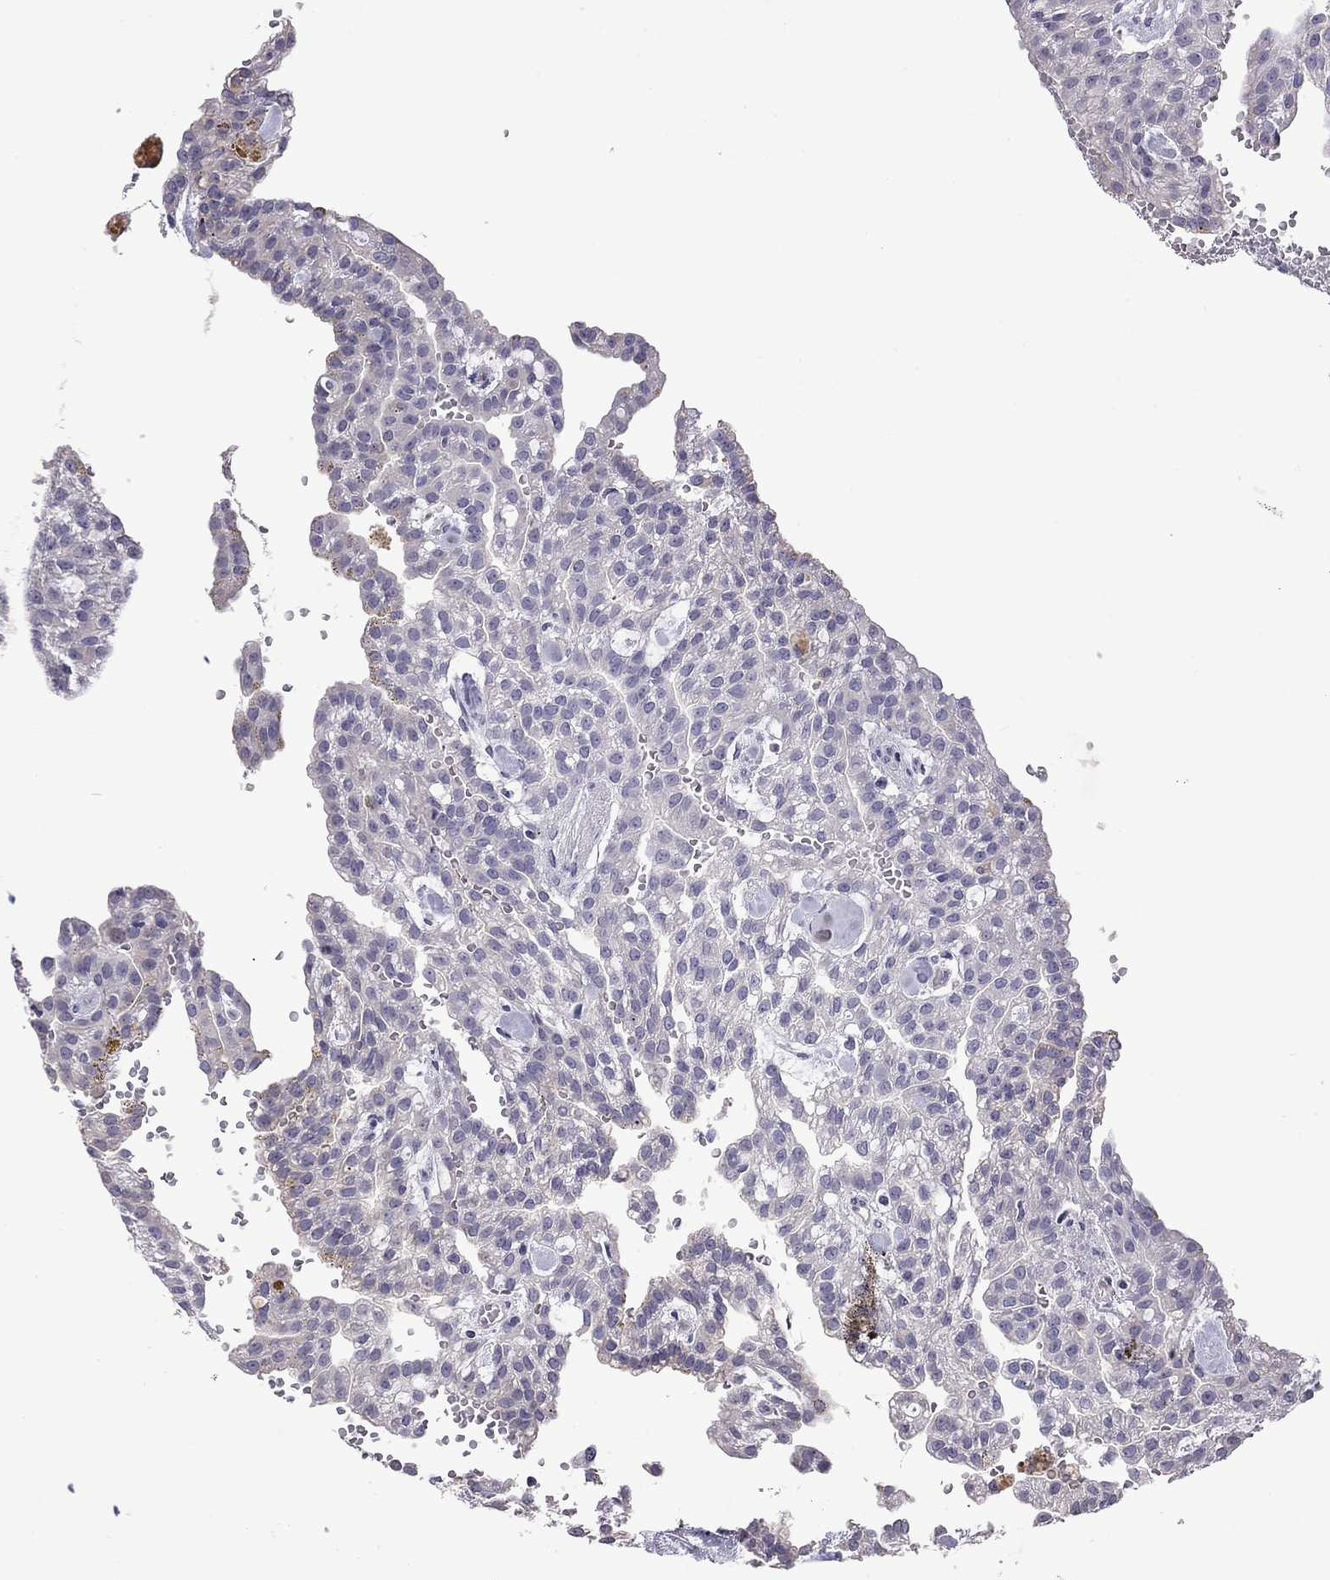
{"staining": {"intensity": "negative", "quantity": "none", "location": "none"}, "tissue": "renal cancer", "cell_type": "Tumor cells", "image_type": "cancer", "snomed": [{"axis": "morphology", "description": "Adenocarcinoma, NOS"}, {"axis": "topography", "description": "Kidney"}], "caption": "Image shows no significant protein staining in tumor cells of renal adenocarcinoma.", "gene": "FEZ1", "patient": {"sex": "male", "age": 63}}